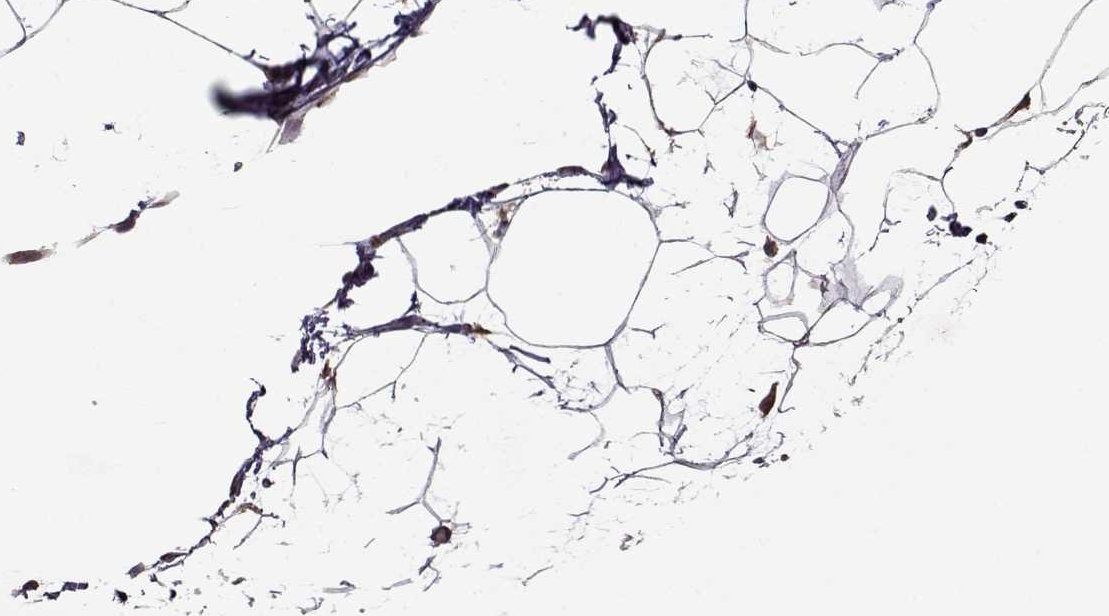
{"staining": {"intensity": "negative", "quantity": "none", "location": "none"}, "tissue": "adipose tissue", "cell_type": "Adipocytes", "image_type": "normal", "snomed": [{"axis": "morphology", "description": "Normal tissue, NOS"}, {"axis": "topography", "description": "Adipose tissue"}], "caption": "This is an IHC micrograph of benign human adipose tissue. There is no staining in adipocytes.", "gene": "IMMP1L", "patient": {"sex": "male", "age": 57}}